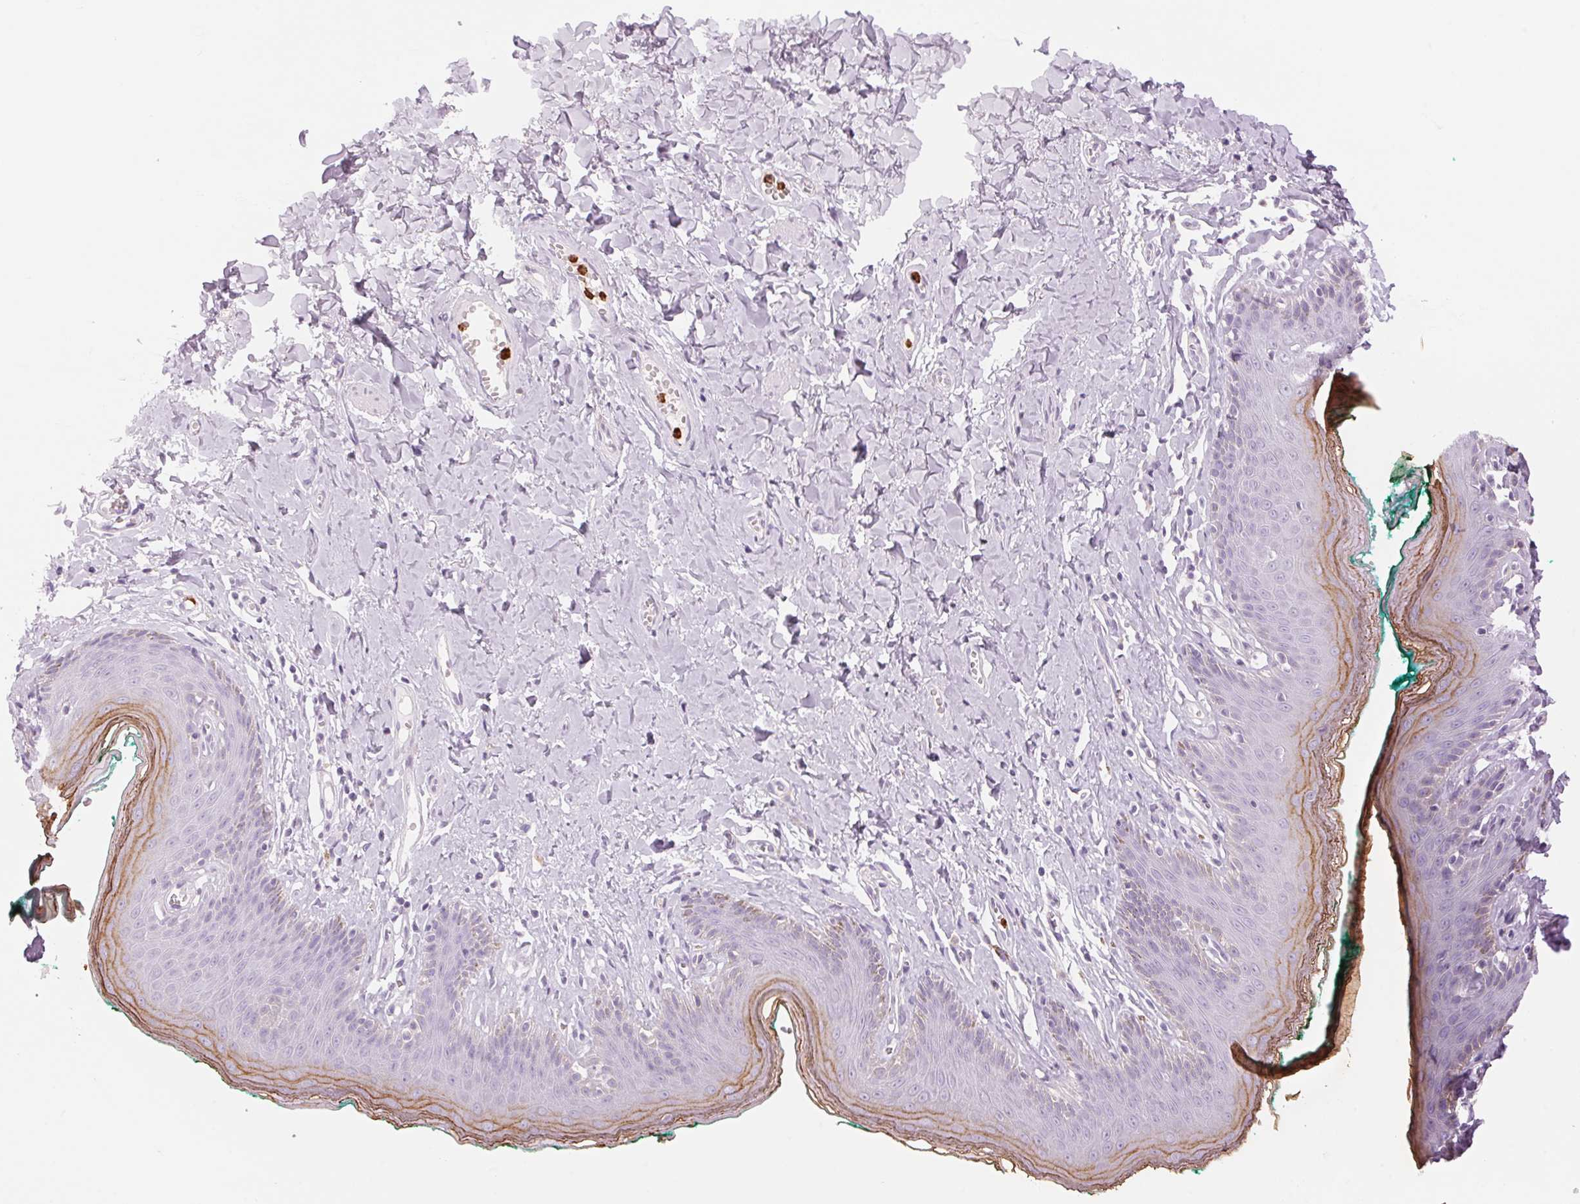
{"staining": {"intensity": "moderate", "quantity": "<25%", "location": "cytoplasmic/membranous"}, "tissue": "skin", "cell_type": "Epidermal cells", "image_type": "normal", "snomed": [{"axis": "morphology", "description": "Normal tissue, NOS"}, {"axis": "topography", "description": "Vulva"}, {"axis": "topography", "description": "Peripheral nerve tissue"}], "caption": "The image reveals staining of benign skin, revealing moderate cytoplasmic/membranous protein expression (brown color) within epidermal cells. The protein of interest is stained brown, and the nuclei are stained in blue (DAB (3,3'-diaminobenzidine) IHC with brightfield microscopy, high magnification).", "gene": "KLK7", "patient": {"sex": "female", "age": 66}}